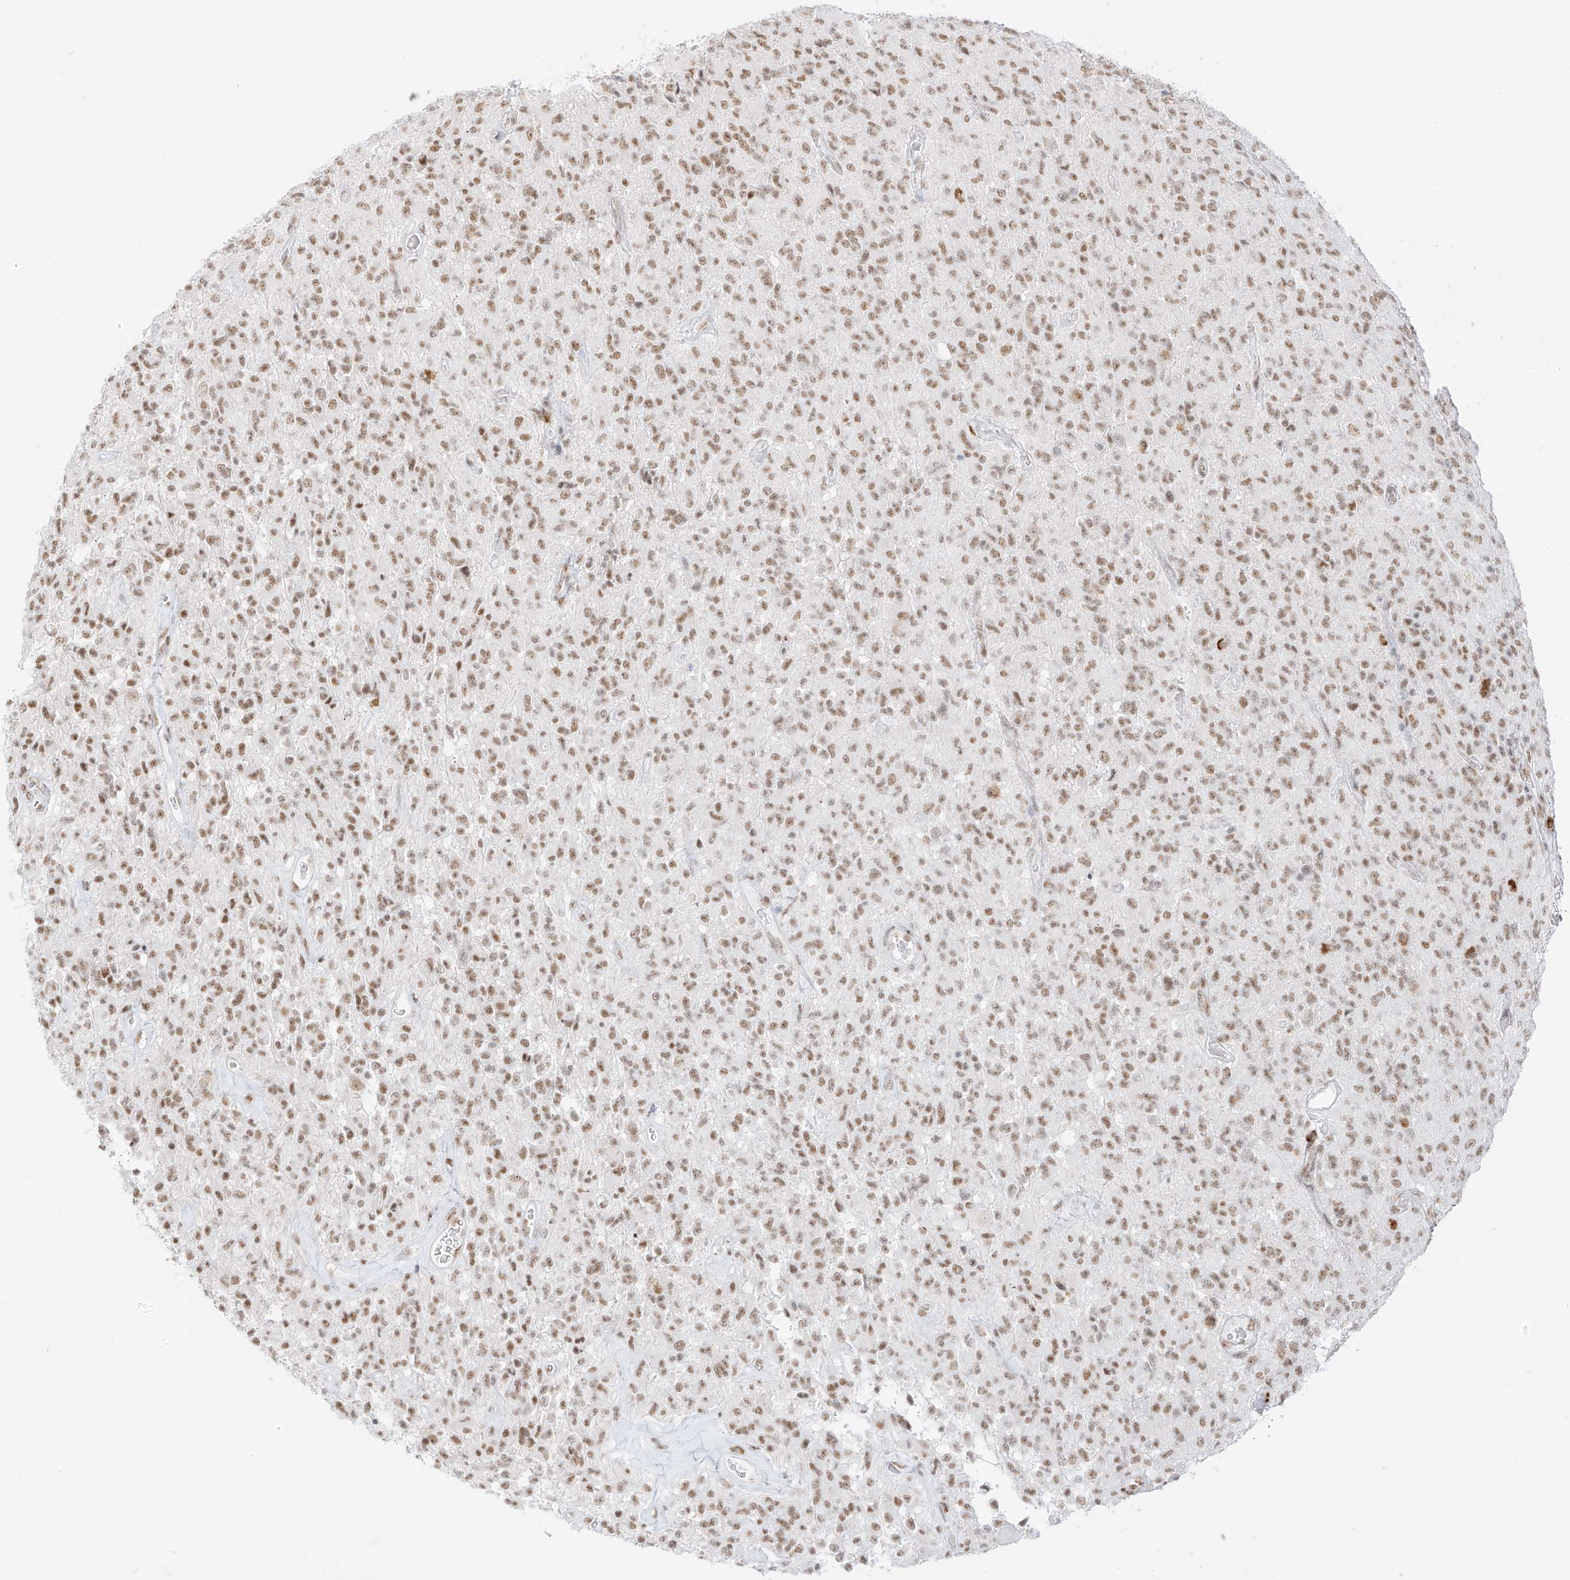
{"staining": {"intensity": "moderate", "quantity": ">75%", "location": "nuclear"}, "tissue": "glioma", "cell_type": "Tumor cells", "image_type": "cancer", "snomed": [{"axis": "morphology", "description": "Glioma, malignant, High grade"}, {"axis": "topography", "description": "Brain"}], "caption": "Protein staining of glioma tissue reveals moderate nuclear positivity in about >75% of tumor cells.", "gene": "SUPT5H", "patient": {"sex": "female", "age": 57}}